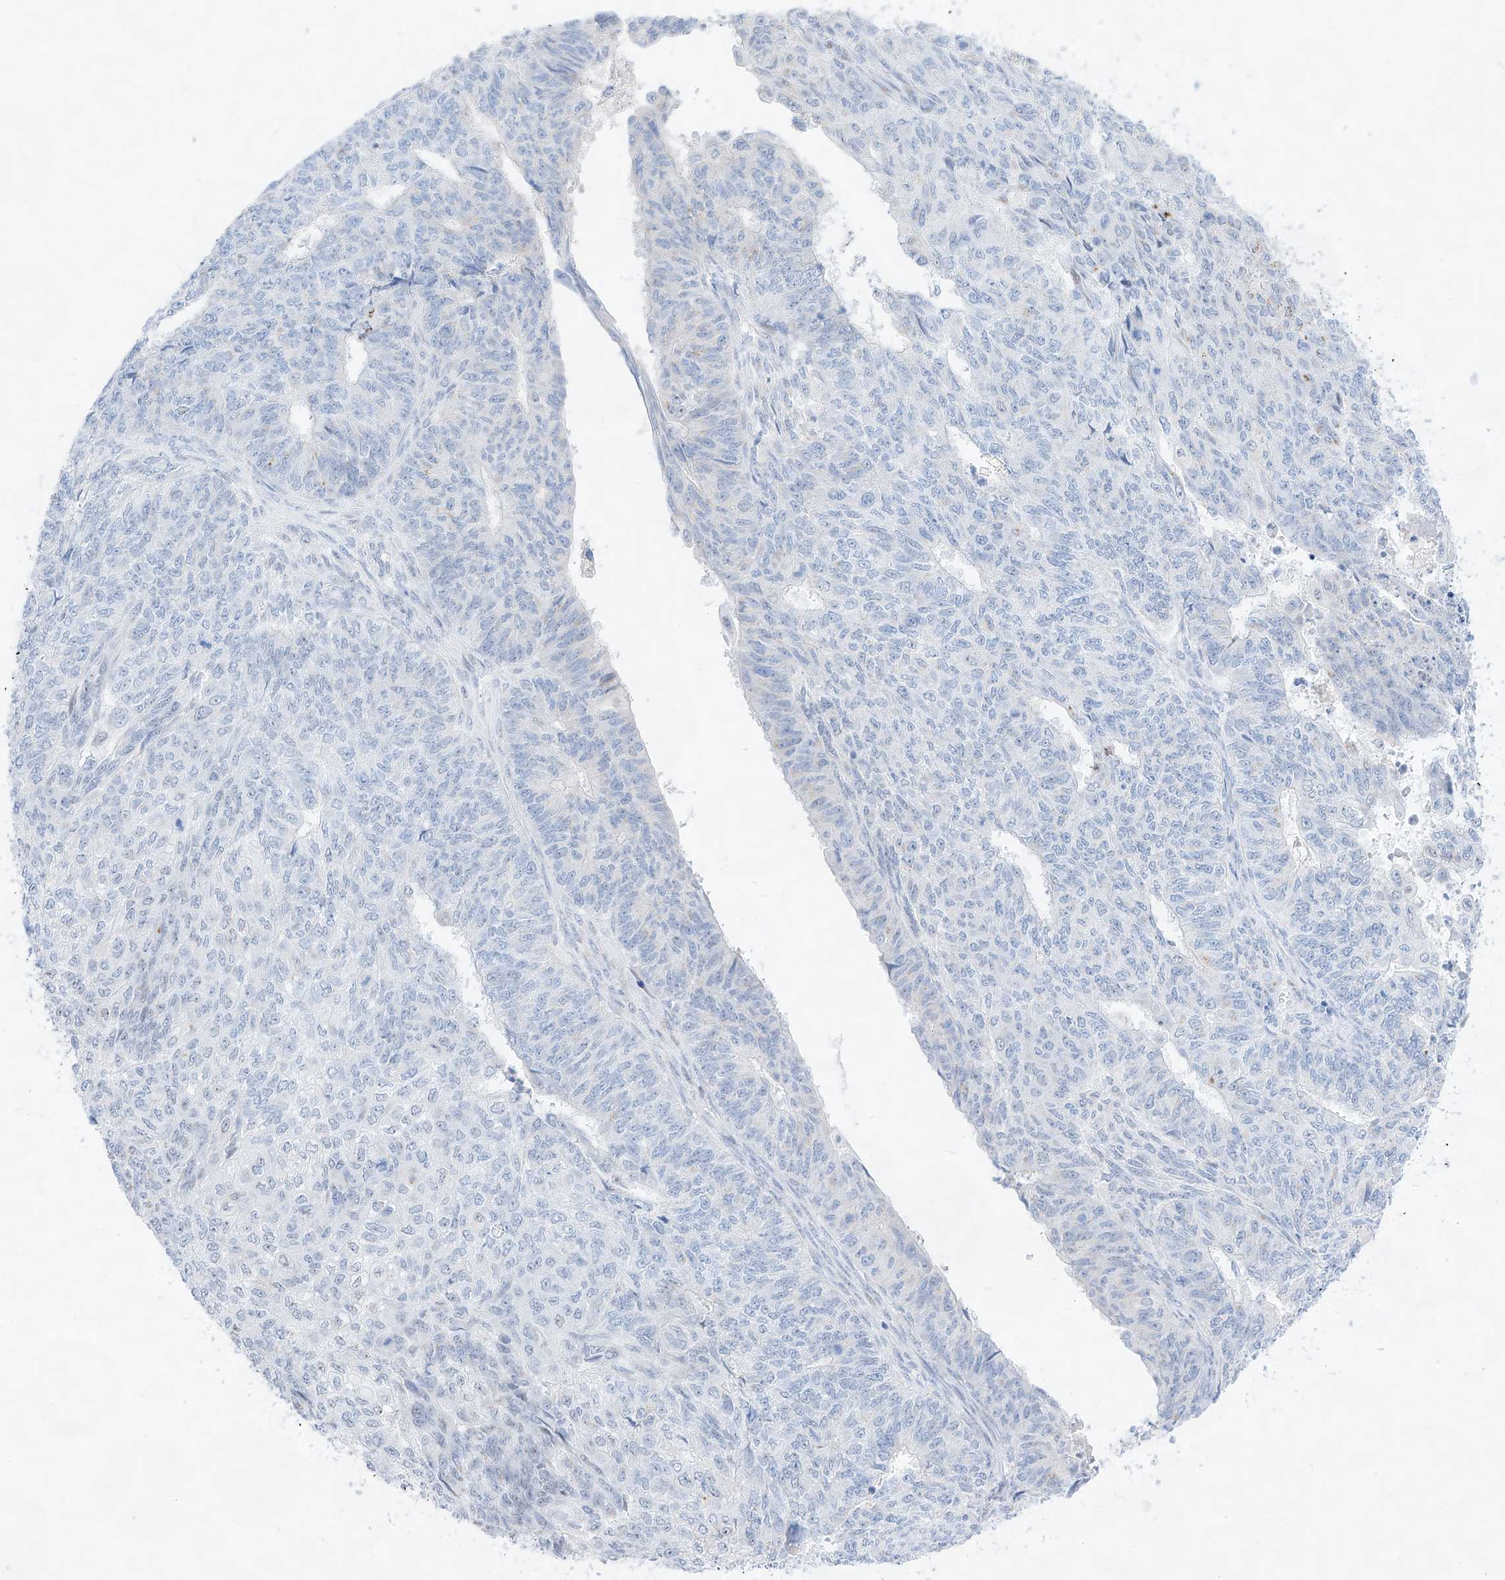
{"staining": {"intensity": "negative", "quantity": "none", "location": "none"}, "tissue": "endometrial cancer", "cell_type": "Tumor cells", "image_type": "cancer", "snomed": [{"axis": "morphology", "description": "Adenocarcinoma, NOS"}, {"axis": "topography", "description": "Endometrium"}], "caption": "Endometrial cancer stained for a protein using immunohistochemistry exhibits no expression tumor cells.", "gene": "NT5C3B", "patient": {"sex": "female", "age": 32}}